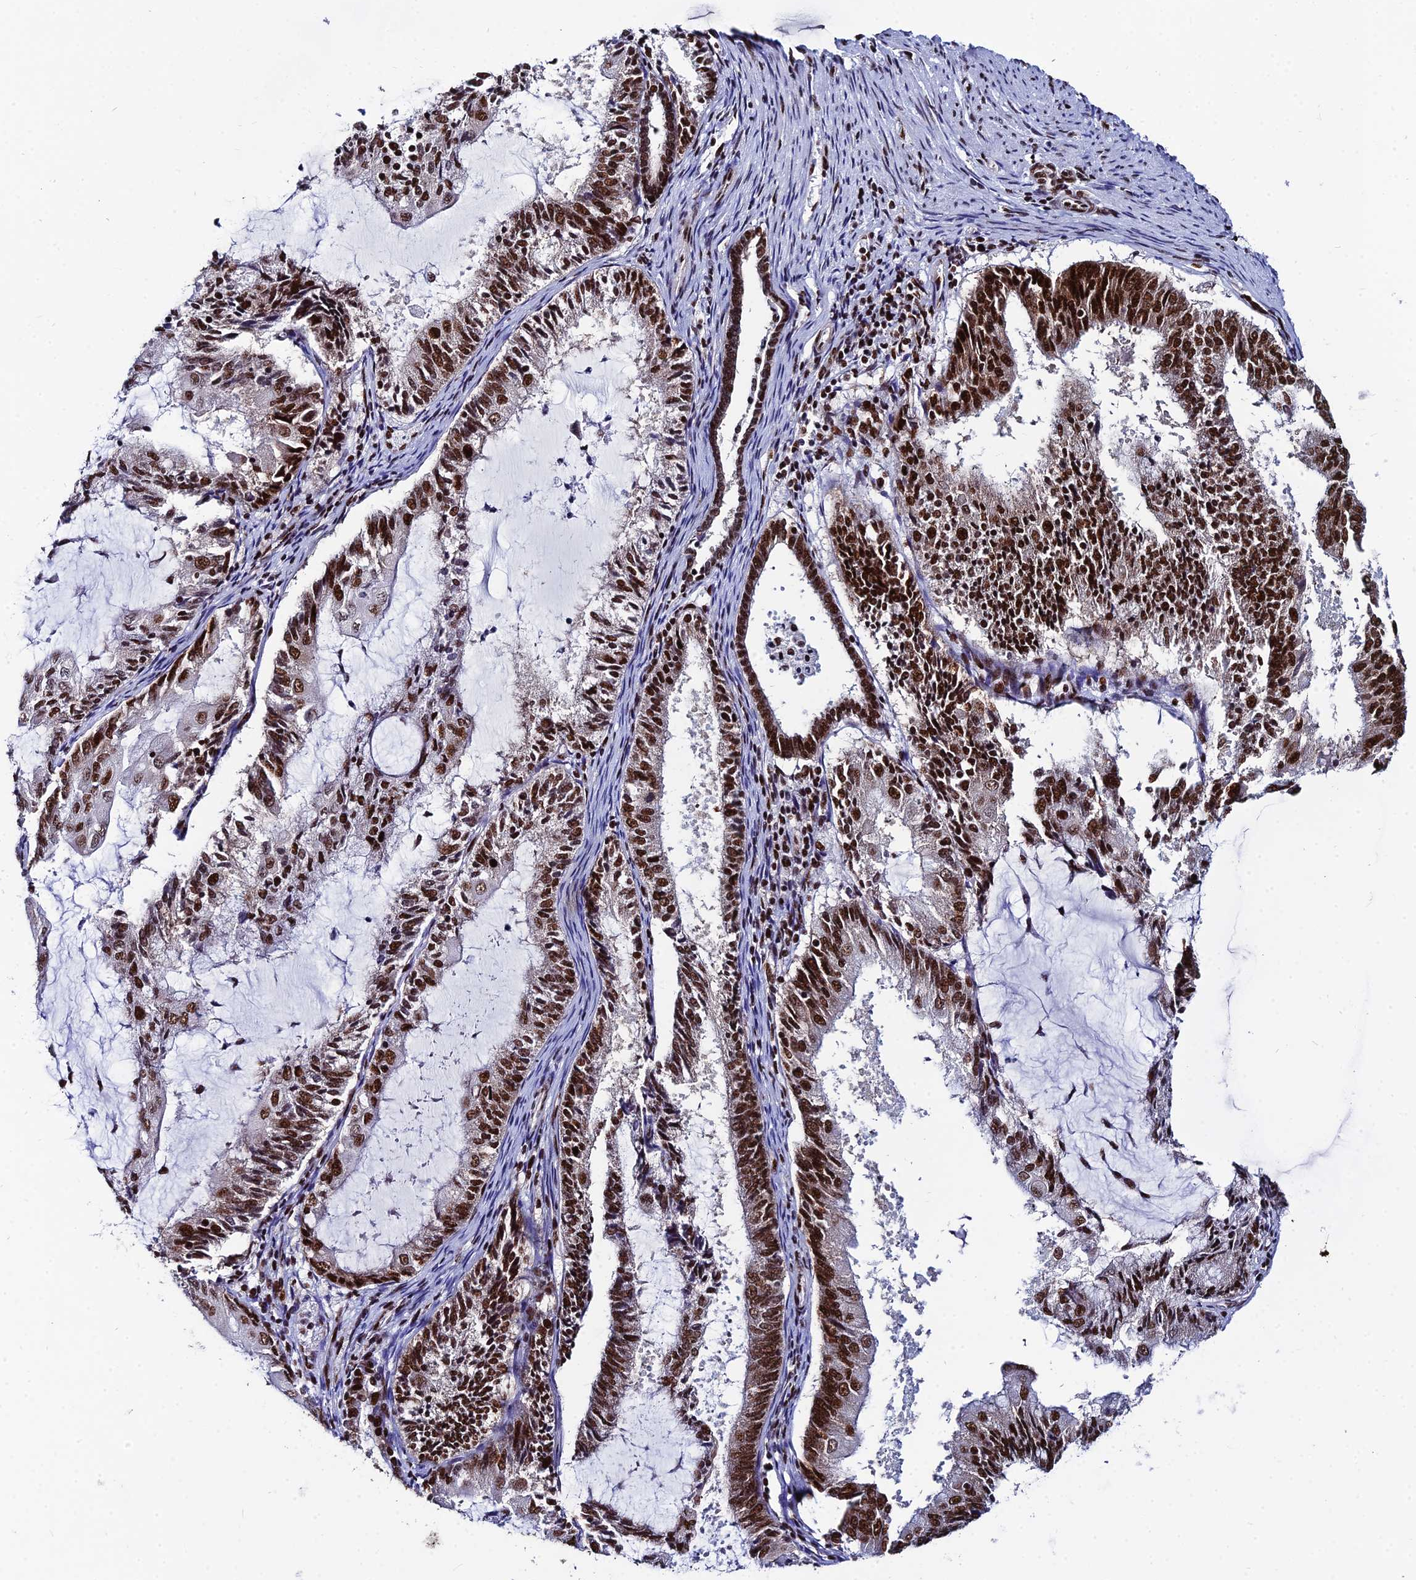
{"staining": {"intensity": "strong", "quantity": ">75%", "location": "nuclear"}, "tissue": "endometrial cancer", "cell_type": "Tumor cells", "image_type": "cancer", "snomed": [{"axis": "morphology", "description": "Adenocarcinoma, NOS"}, {"axis": "topography", "description": "Endometrium"}], "caption": "Immunohistochemistry (DAB) staining of endometrial cancer (adenocarcinoma) displays strong nuclear protein positivity in approximately >75% of tumor cells.", "gene": "HNRNPH1", "patient": {"sex": "female", "age": 81}}